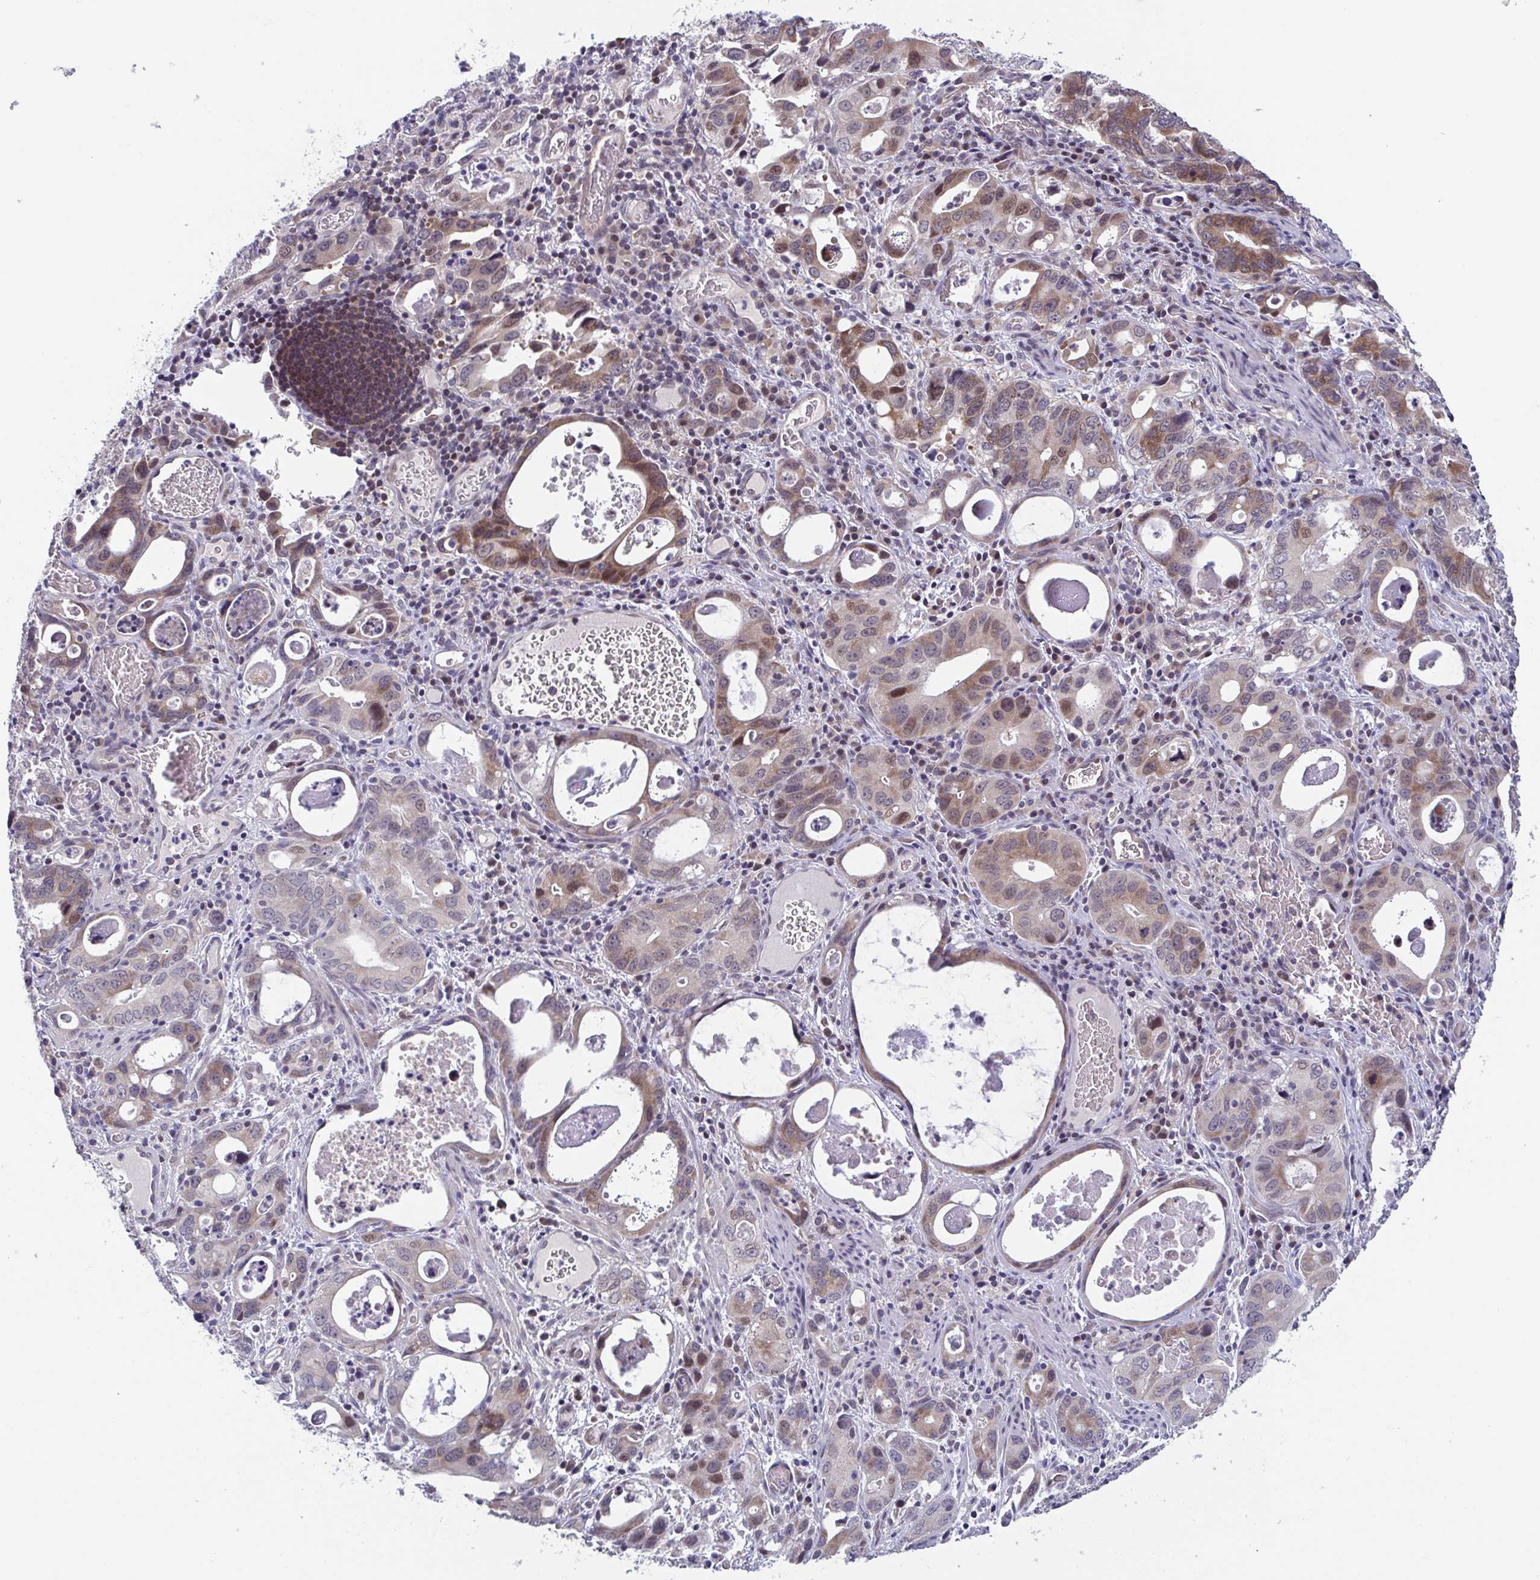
{"staining": {"intensity": "moderate", "quantity": "25%-75%", "location": "cytoplasmic/membranous,nuclear"}, "tissue": "stomach cancer", "cell_type": "Tumor cells", "image_type": "cancer", "snomed": [{"axis": "morphology", "description": "Adenocarcinoma, NOS"}, {"axis": "topography", "description": "Stomach, upper"}], "caption": "Approximately 25%-75% of tumor cells in stomach adenocarcinoma exhibit moderate cytoplasmic/membranous and nuclear protein expression as visualized by brown immunohistochemical staining.", "gene": "RIOK1", "patient": {"sex": "male", "age": 74}}